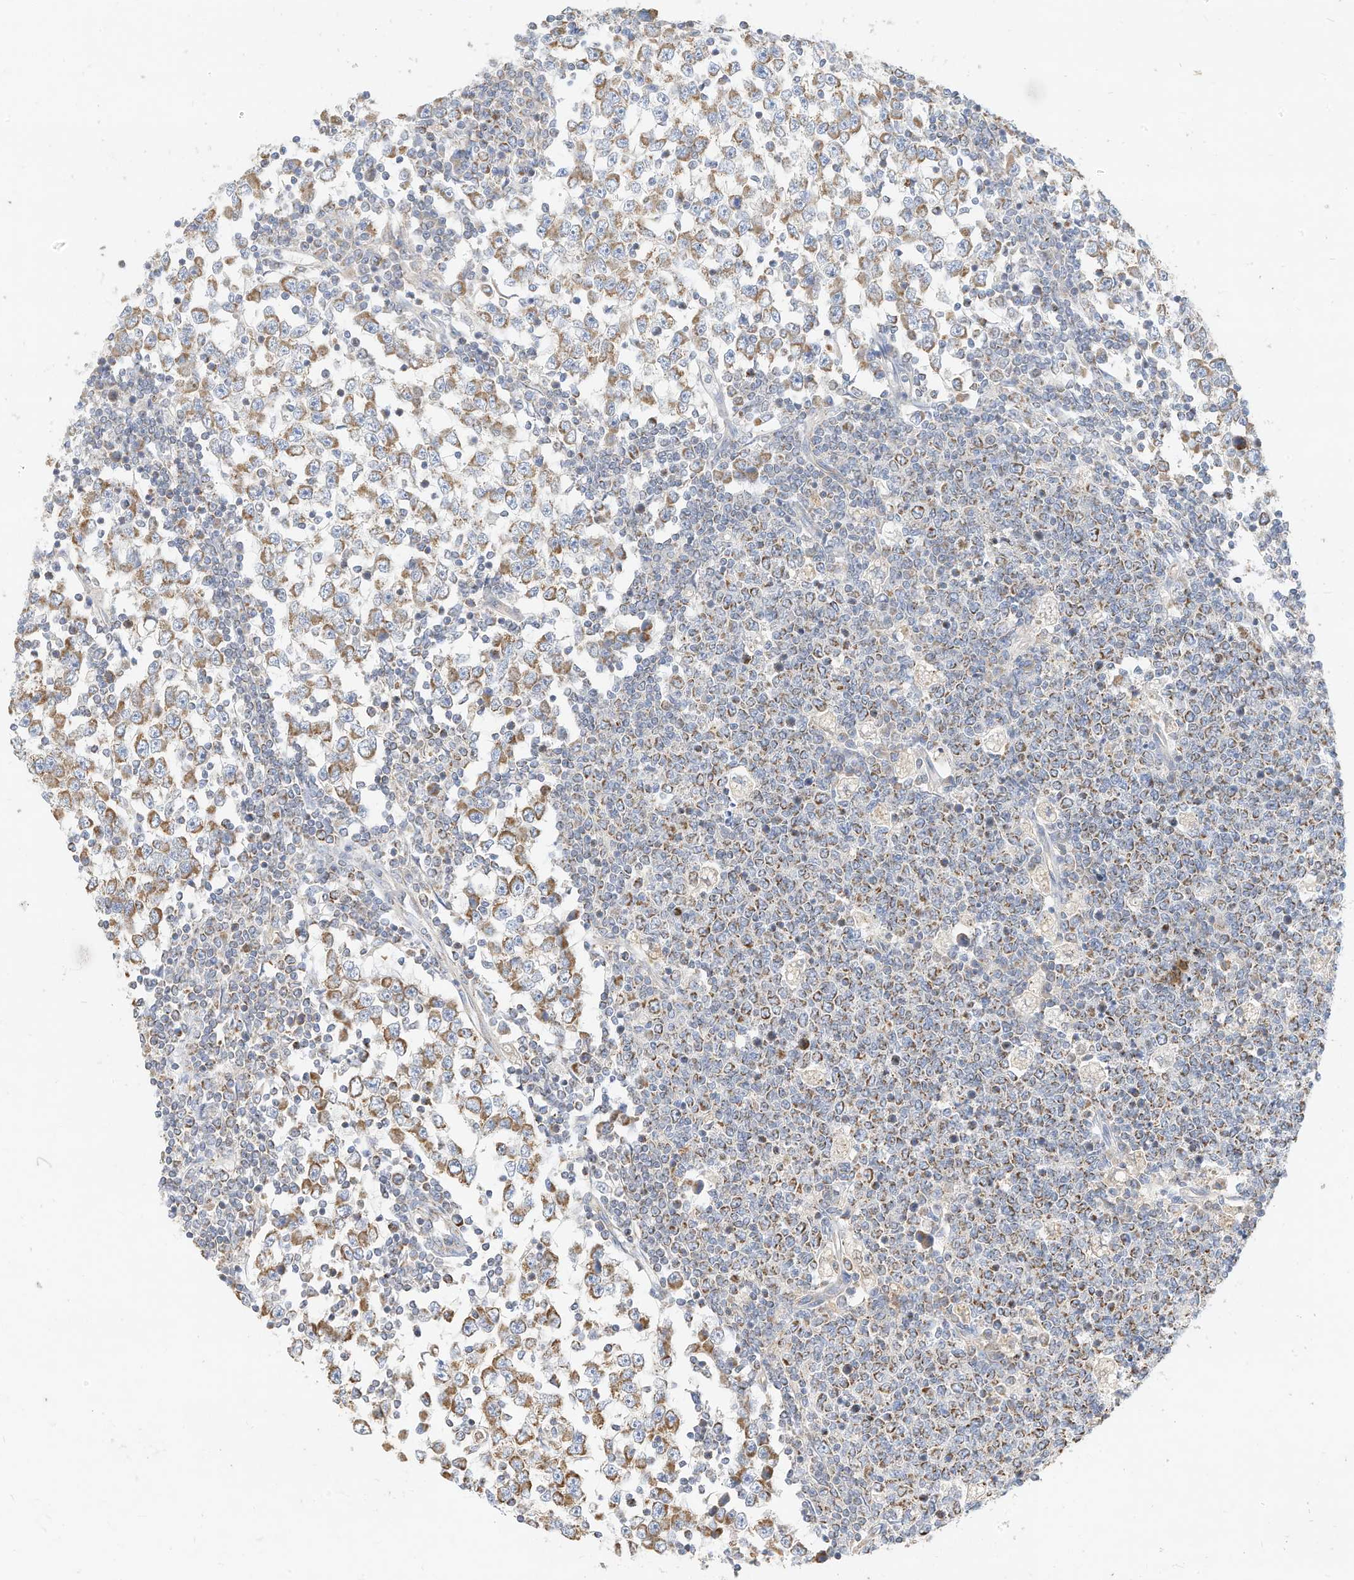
{"staining": {"intensity": "moderate", "quantity": ">75%", "location": "cytoplasmic/membranous"}, "tissue": "testis cancer", "cell_type": "Tumor cells", "image_type": "cancer", "snomed": [{"axis": "morphology", "description": "Seminoma, NOS"}, {"axis": "topography", "description": "Testis"}], "caption": "DAB immunohistochemical staining of testis cancer (seminoma) shows moderate cytoplasmic/membranous protein expression in about >75% of tumor cells. The staining was performed using DAB (3,3'-diaminobenzidine), with brown indicating positive protein expression. Nuclei are stained blue with hematoxylin.", "gene": "RHOH", "patient": {"sex": "male", "age": 65}}